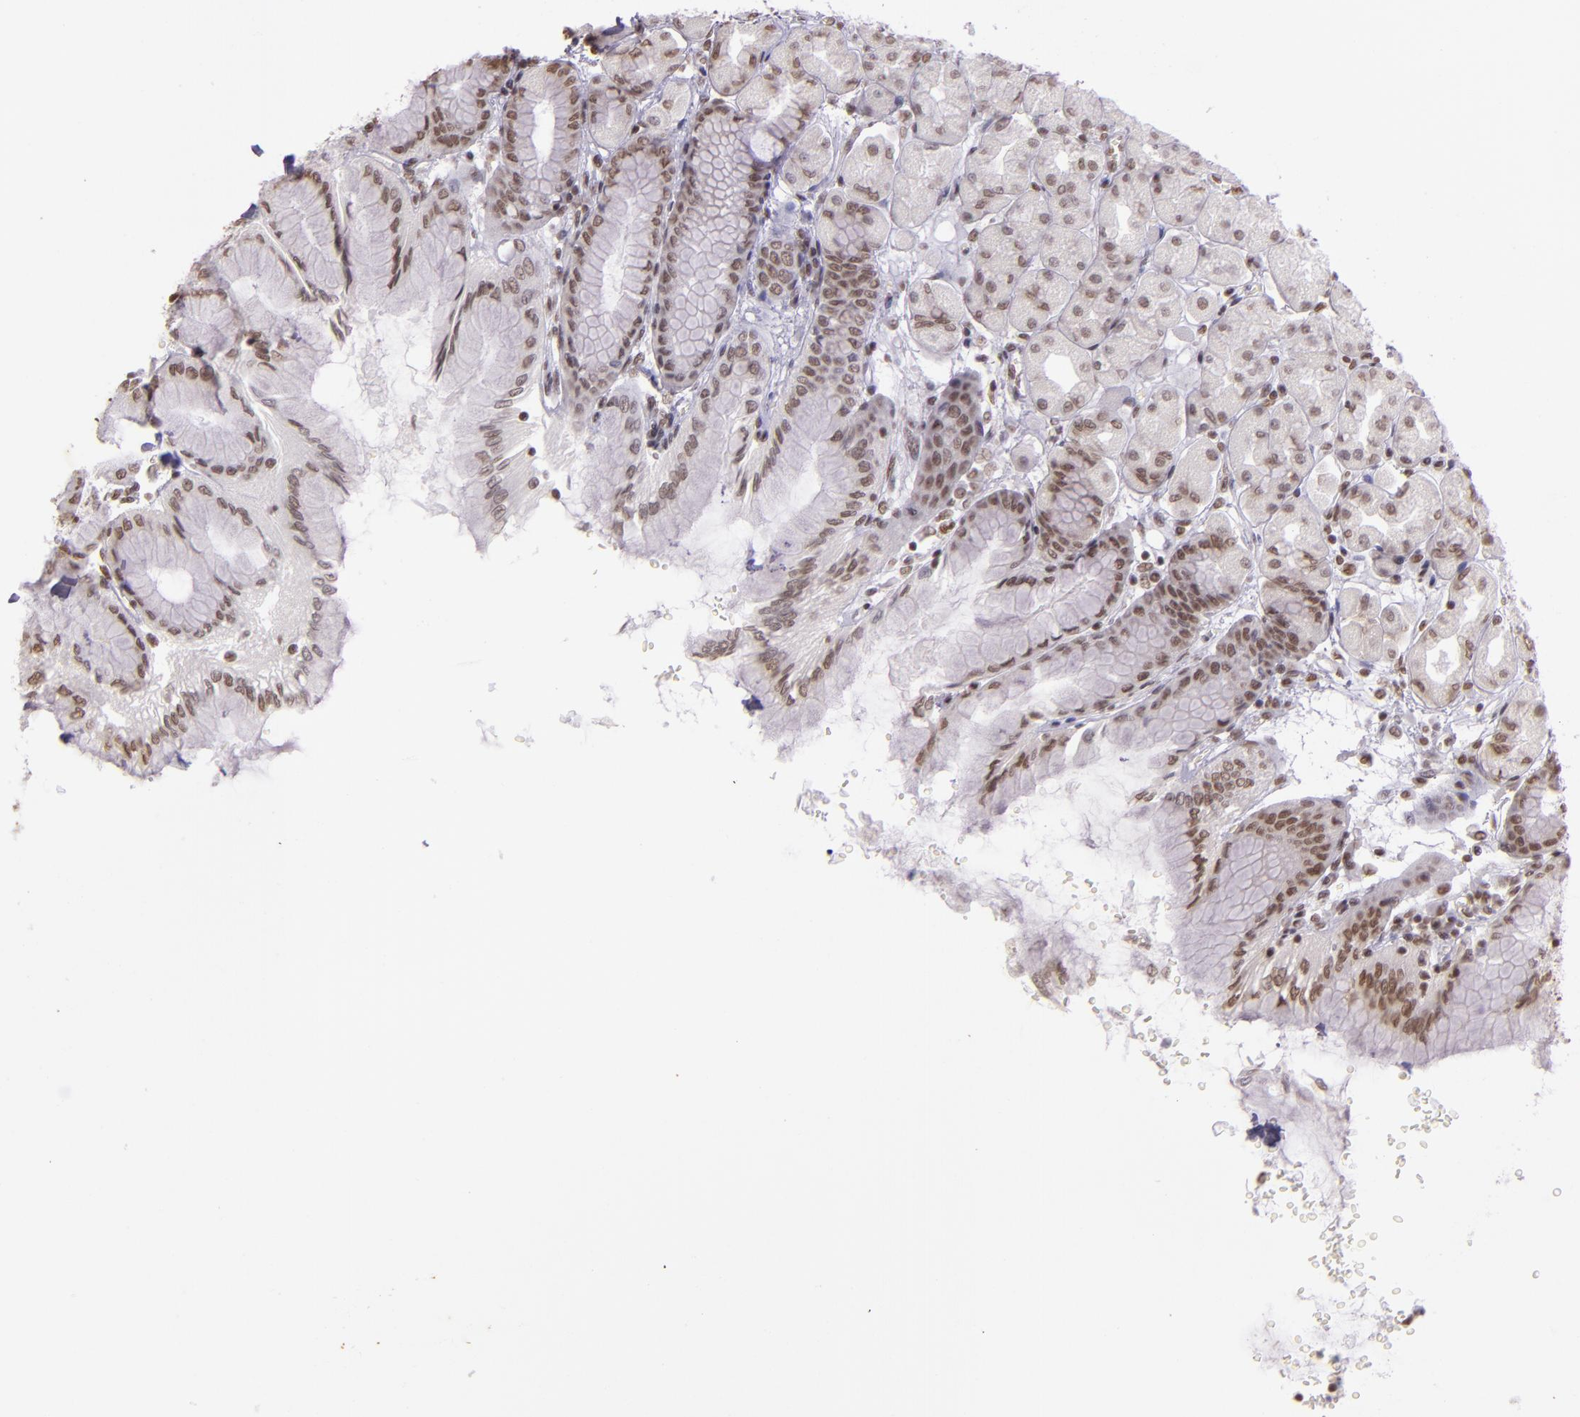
{"staining": {"intensity": "moderate", "quantity": ">75%", "location": "nuclear"}, "tissue": "stomach", "cell_type": "Glandular cells", "image_type": "normal", "snomed": [{"axis": "morphology", "description": "Normal tissue, NOS"}, {"axis": "topography", "description": "Stomach, upper"}], "caption": "IHC micrograph of normal stomach: human stomach stained using immunohistochemistry exhibits medium levels of moderate protein expression localized specifically in the nuclear of glandular cells, appearing as a nuclear brown color.", "gene": "USF1", "patient": {"sex": "female", "age": 56}}